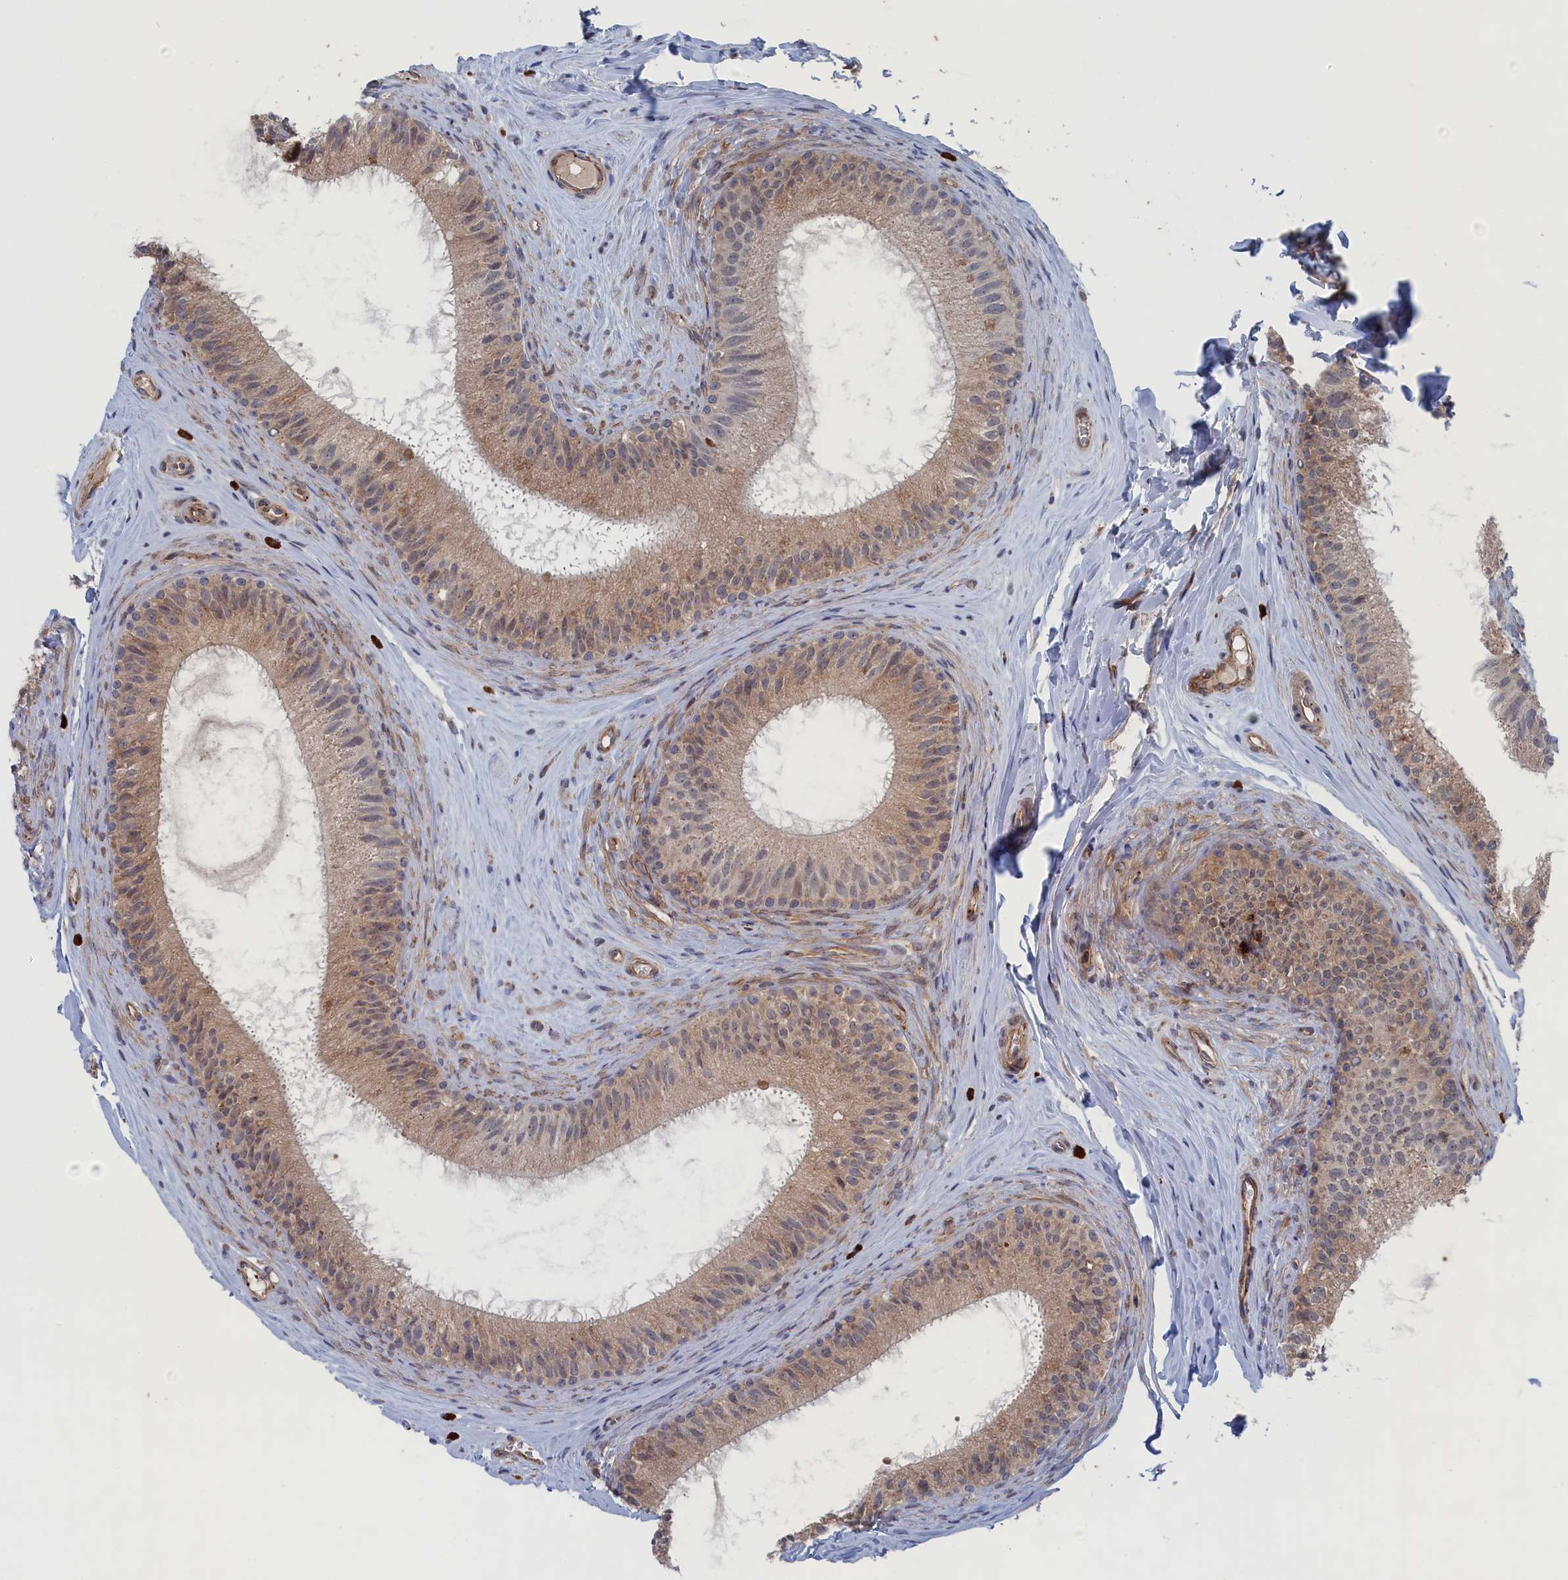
{"staining": {"intensity": "moderate", "quantity": "25%-75%", "location": "cytoplasmic/membranous"}, "tissue": "epididymis", "cell_type": "Glandular cells", "image_type": "normal", "snomed": [{"axis": "morphology", "description": "Normal tissue, NOS"}, {"axis": "topography", "description": "Epididymis"}], "caption": "Immunohistochemistry (IHC) histopathology image of normal epididymis: human epididymis stained using immunohistochemistry exhibits medium levels of moderate protein expression localized specifically in the cytoplasmic/membranous of glandular cells, appearing as a cytoplasmic/membranous brown color.", "gene": "FILIP1L", "patient": {"sex": "male", "age": 33}}